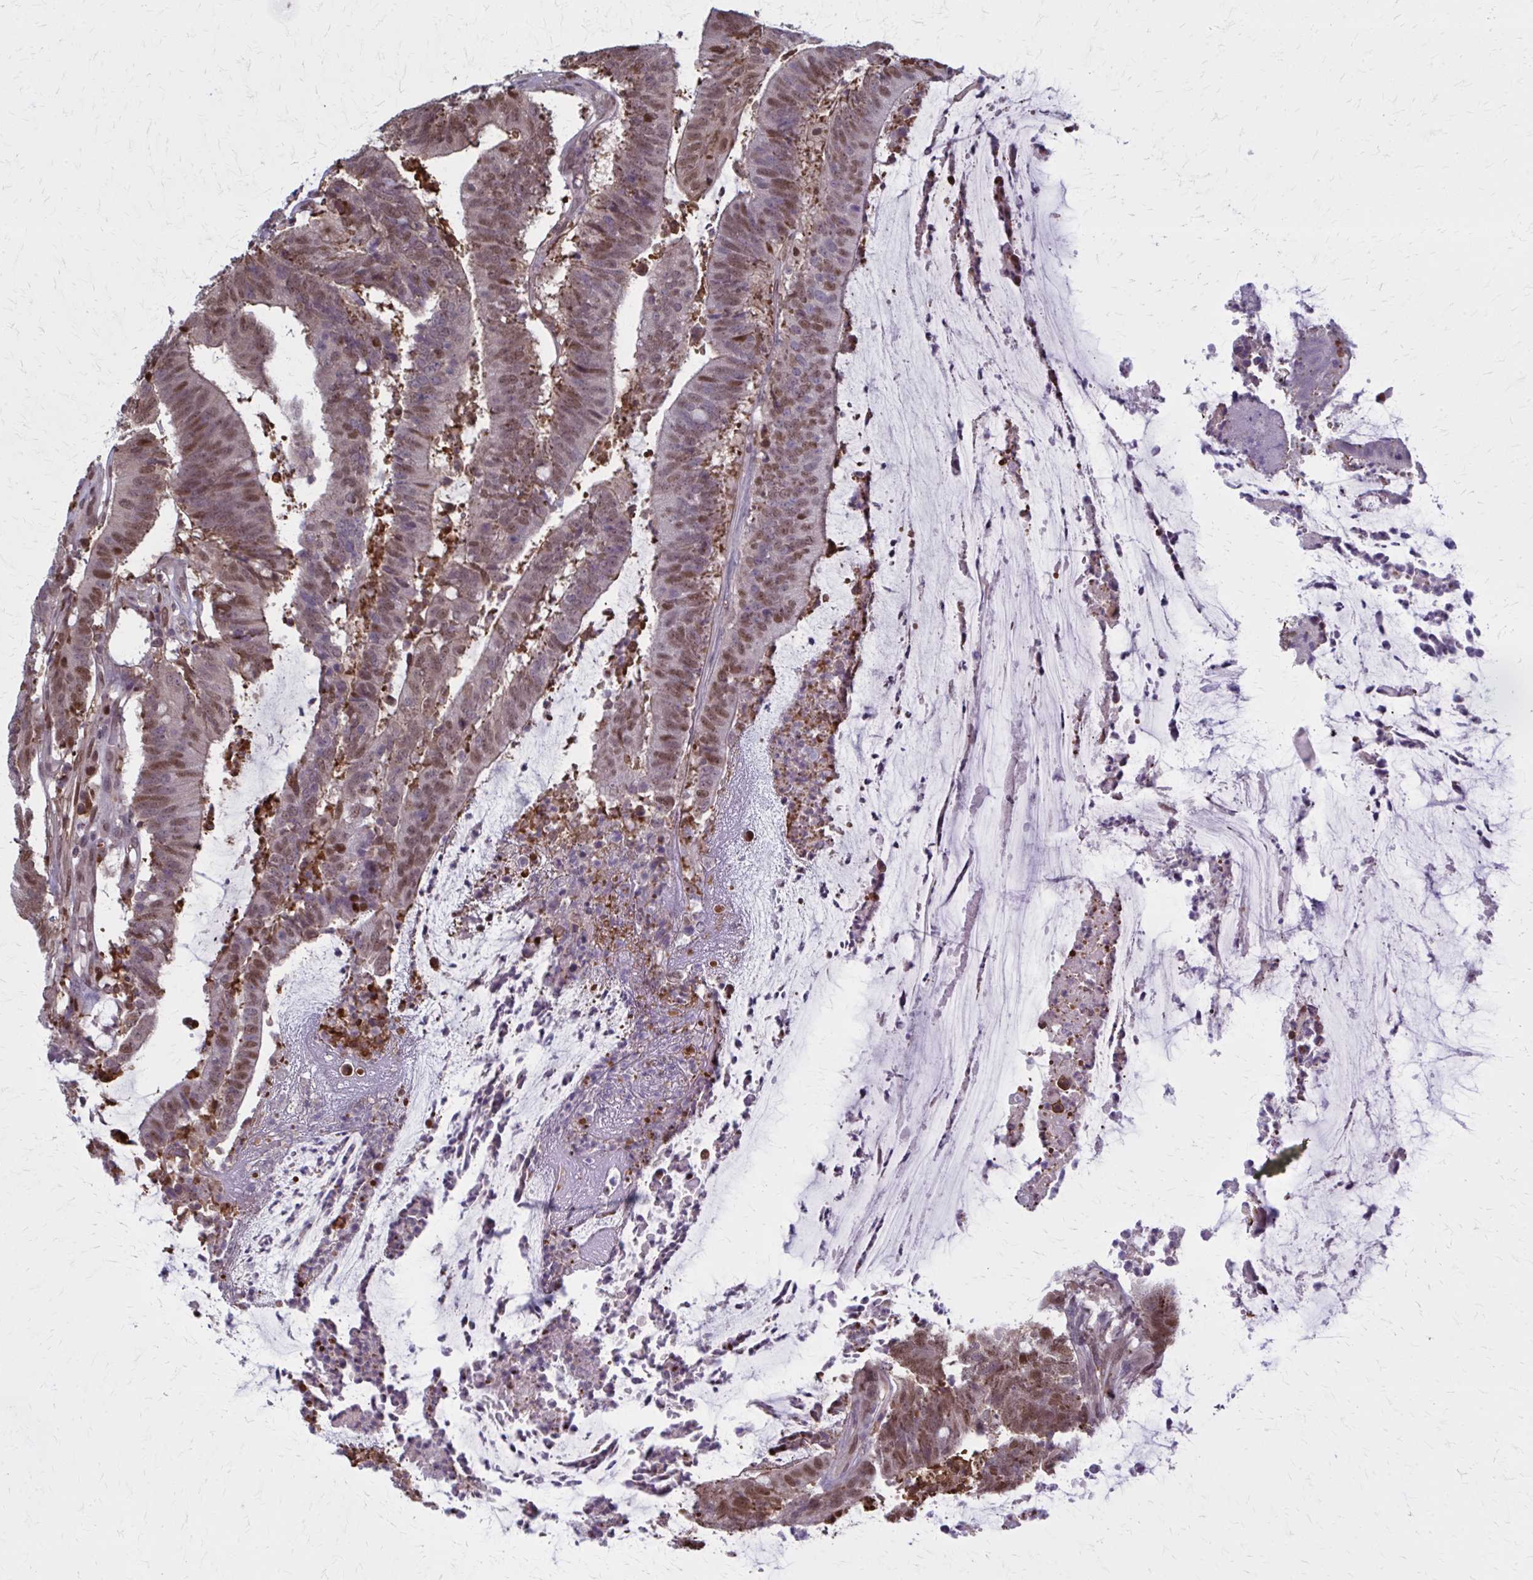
{"staining": {"intensity": "moderate", "quantity": ">75%", "location": "nuclear"}, "tissue": "colorectal cancer", "cell_type": "Tumor cells", "image_type": "cancer", "snomed": [{"axis": "morphology", "description": "Adenocarcinoma, NOS"}, {"axis": "topography", "description": "Colon"}], "caption": "Moderate nuclear protein expression is identified in approximately >75% of tumor cells in adenocarcinoma (colorectal).", "gene": "MDH1", "patient": {"sex": "female", "age": 43}}